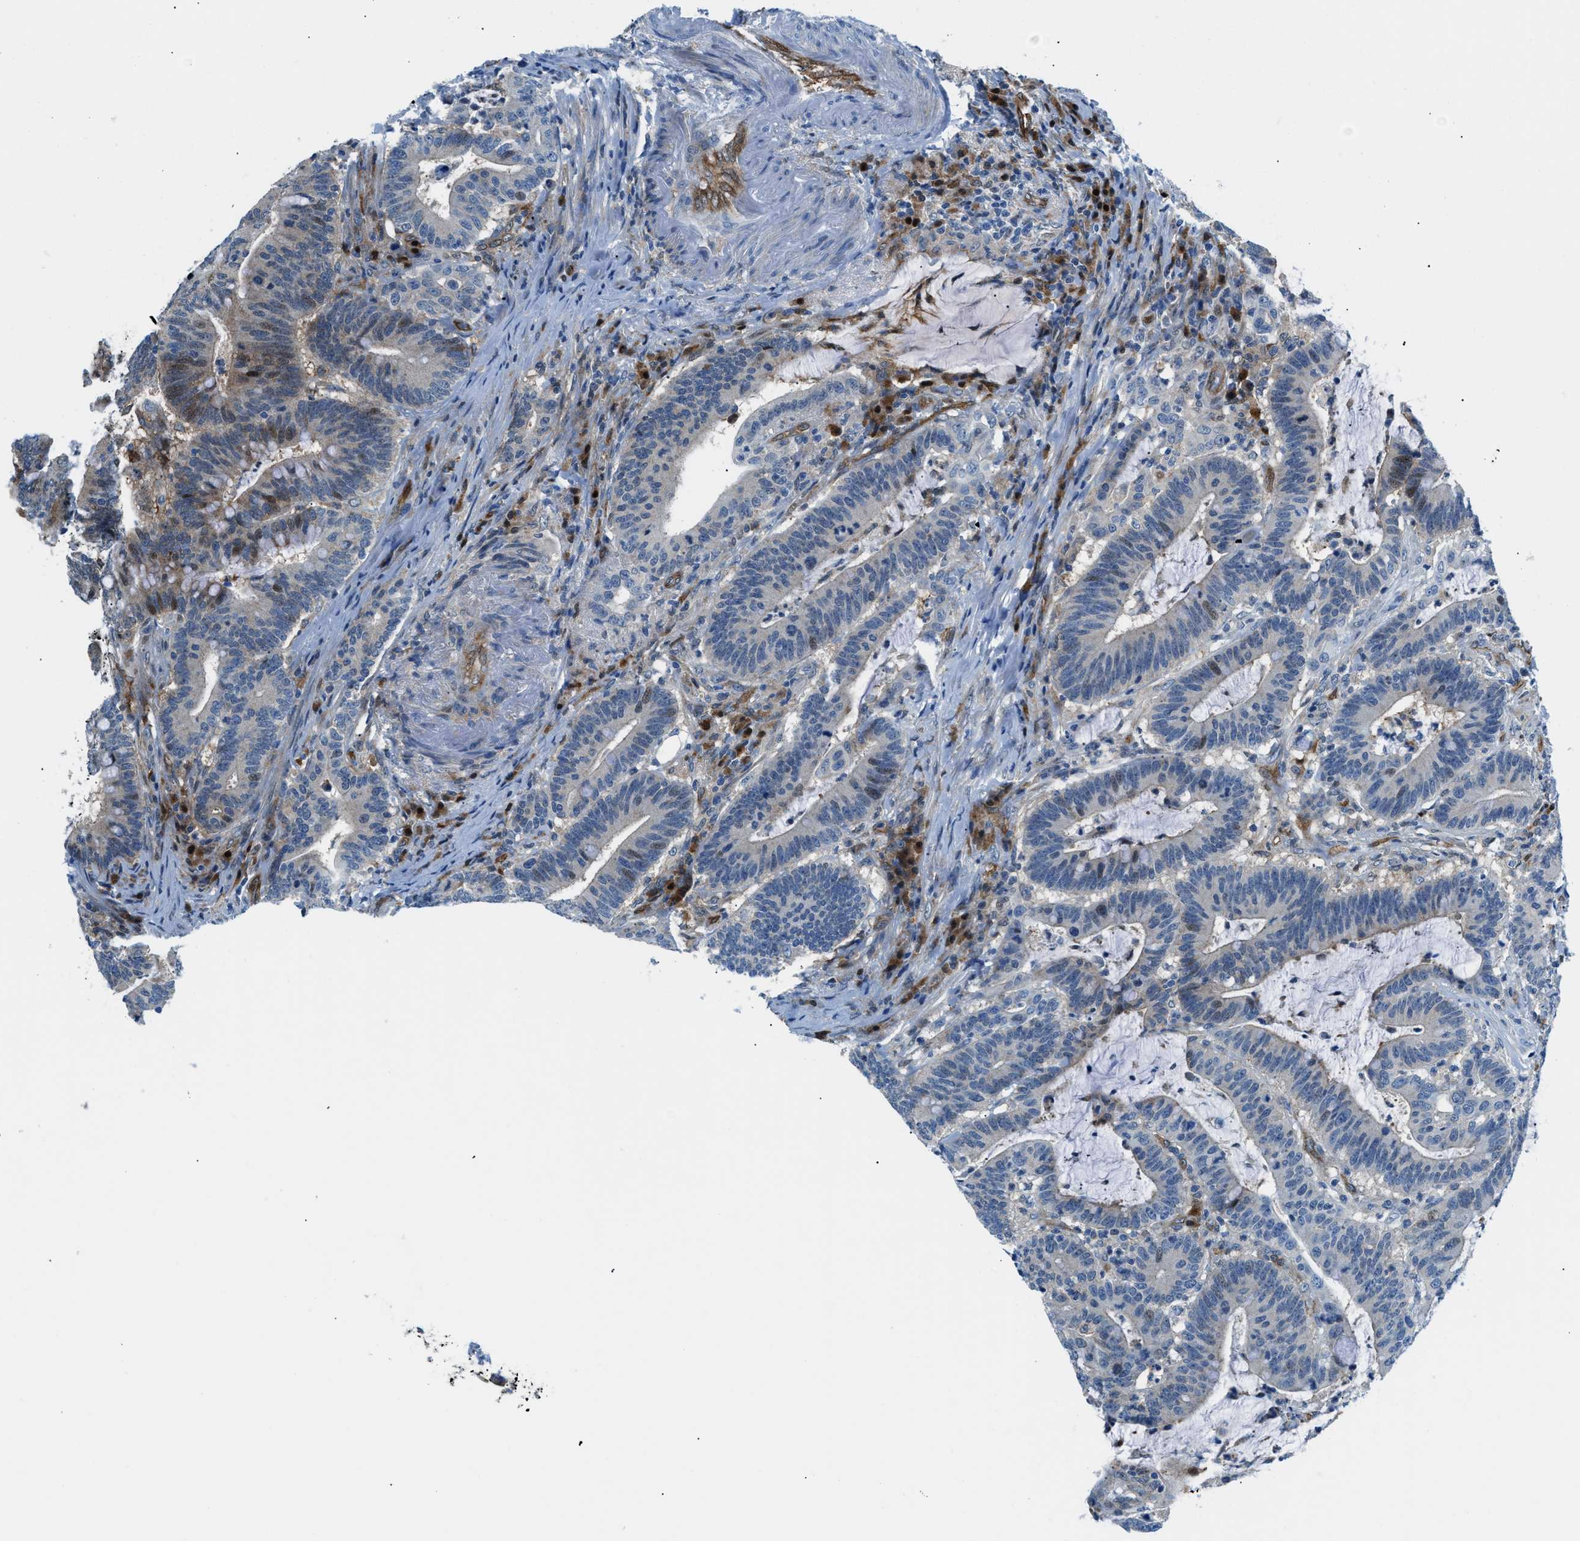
{"staining": {"intensity": "moderate", "quantity": "25%-75%", "location": "cytoplasmic/membranous,nuclear"}, "tissue": "colorectal cancer", "cell_type": "Tumor cells", "image_type": "cancer", "snomed": [{"axis": "morphology", "description": "Normal tissue, NOS"}, {"axis": "morphology", "description": "Adenocarcinoma, NOS"}, {"axis": "topography", "description": "Colon"}], "caption": "Moderate cytoplasmic/membranous and nuclear protein positivity is present in approximately 25%-75% of tumor cells in colorectal adenocarcinoma.", "gene": "YWHAE", "patient": {"sex": "female", "age": 66}}